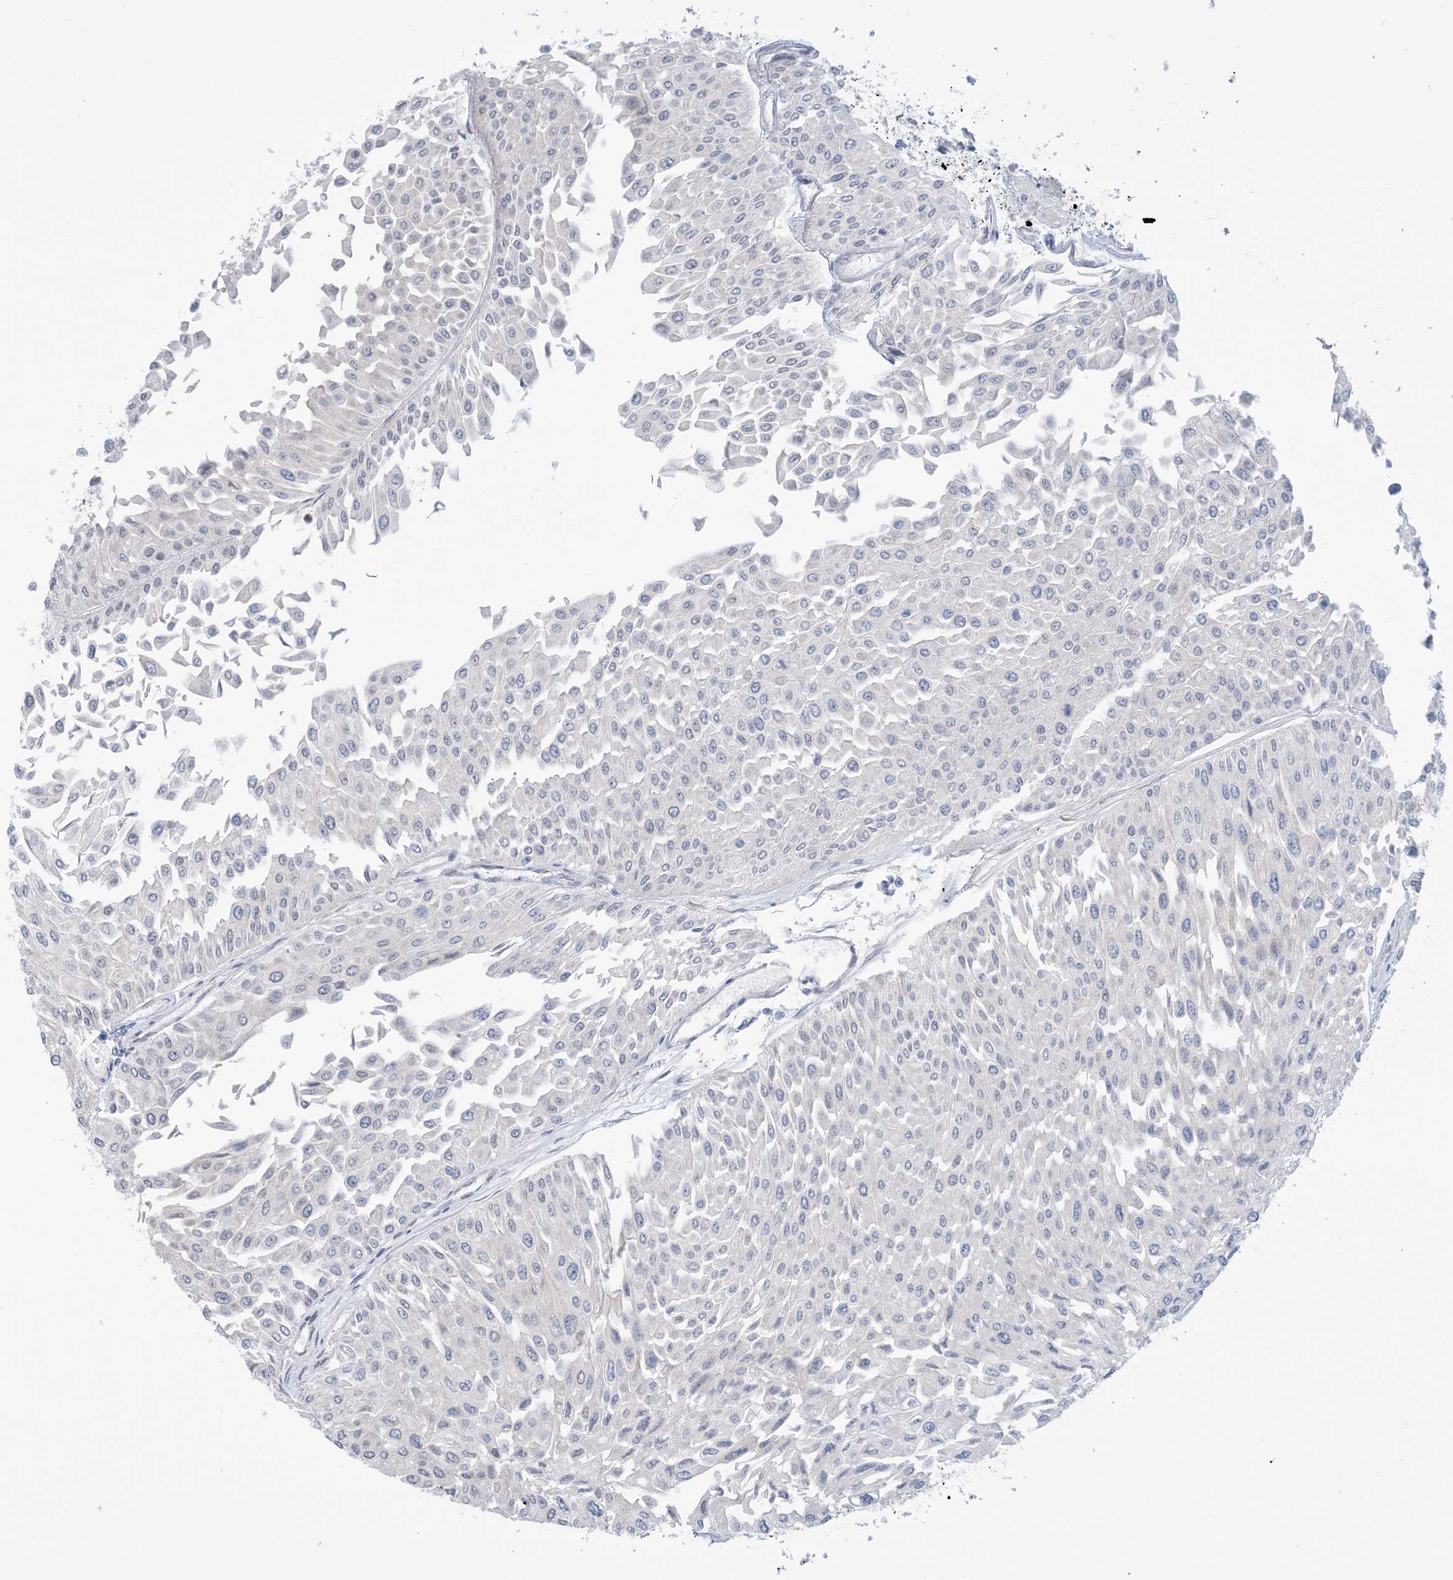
{"staining": {"intensity": "negative", "quantity": "none", "location": "none"}, "tissue": "urothelial cancer", "cell_type": "Tumor cells", "image_type": "cancer", "snomed": [{"axis": "morphology", "description": "Urothelial carcinoma, Low grade"}, {"axis": "topography", "description": "Urinary bladder"}], "caption": "IHC histopathology image of urothelial cancer stained for a protein (brown), which reveals no expression in tumor cells.", "gene": "TTYH1", "patient": {"sex": "male", "age": 67}}